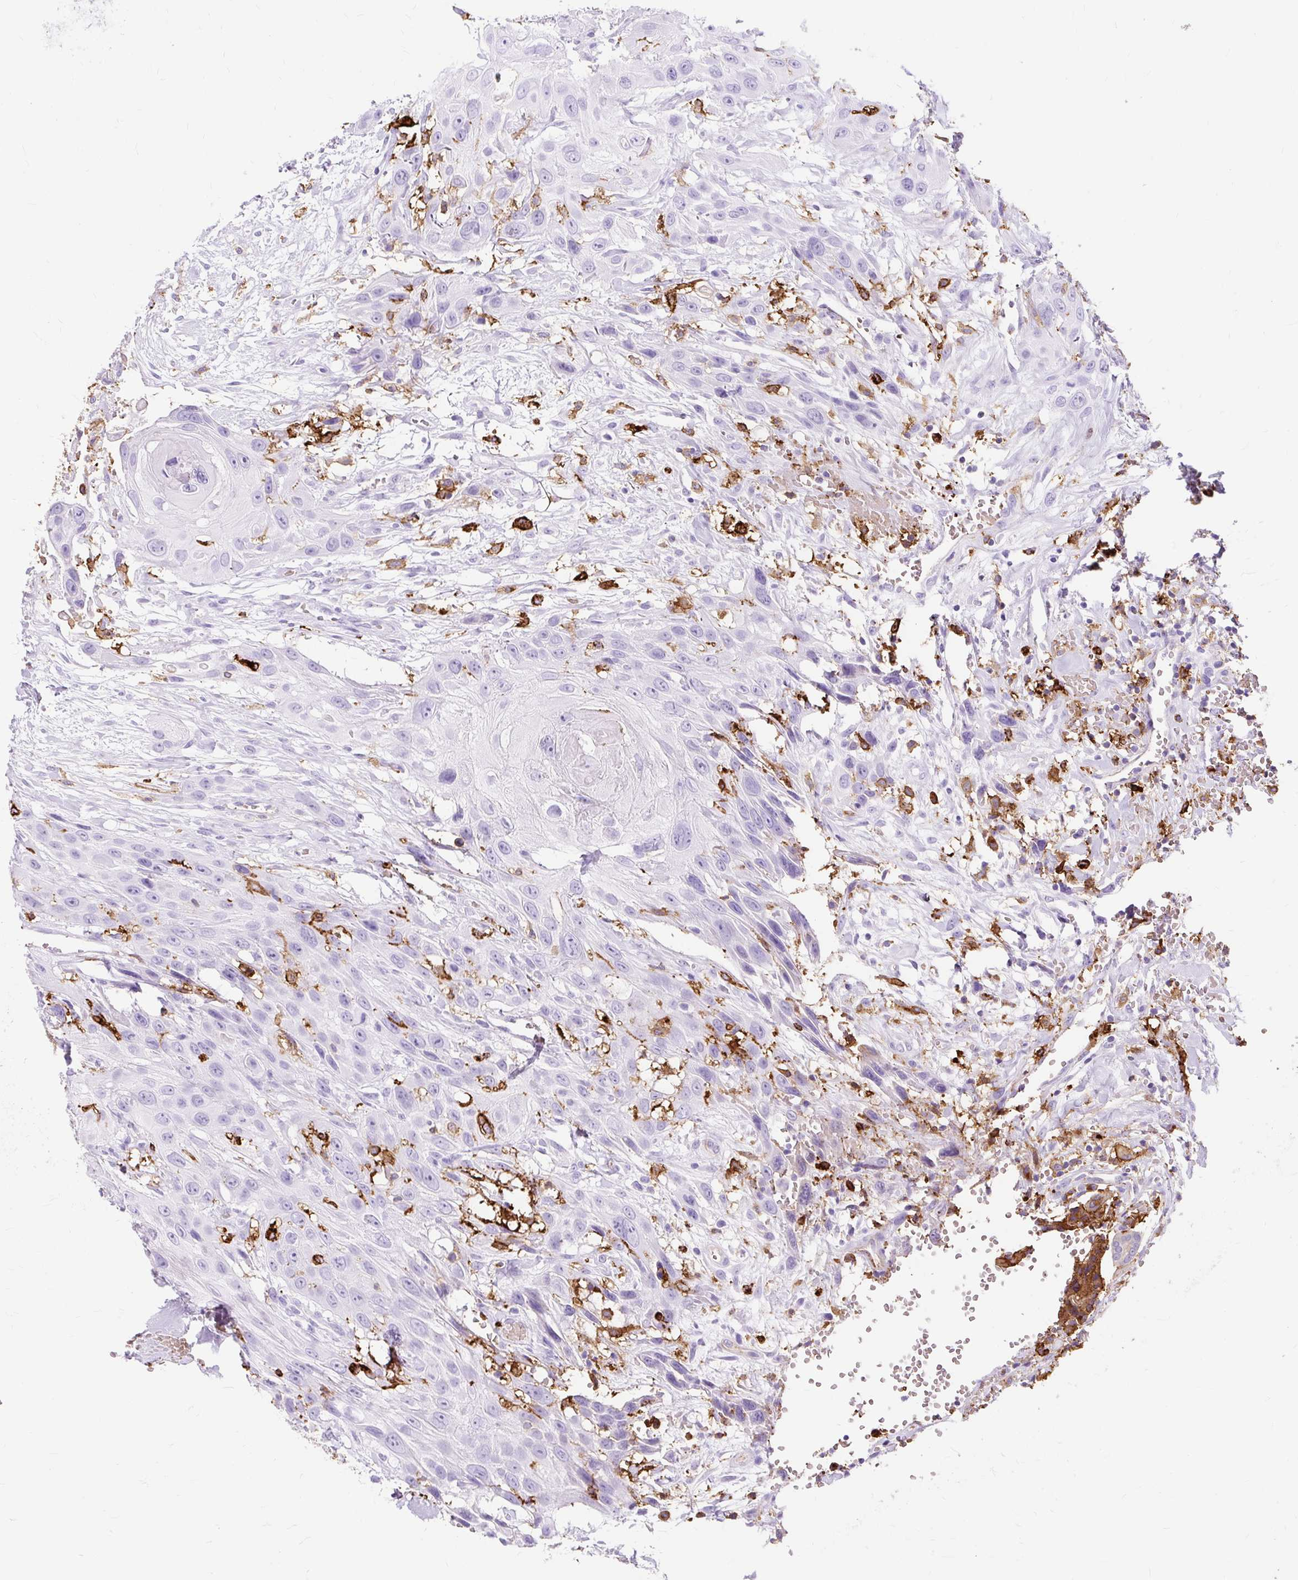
{"staining": {"intensity": "negative", "quantity": "none", "location": "none"}, "tissue": "head and neck cancer", "cell_type": "Tumor cells", "image_type": "cancer", "snomed": [{"axis": "morphology", "description": "Squamous cell carcinoma, NOS"}, {"axis": "topography", "description": "Head-Neck"}], "caption": "The photomicrograph exhibits no significant positivity in tumor cells of head and neck squamous cell carcinoma.", "gene": "HLA-DRA", "patient": {"sex": "male", "age": 81}}